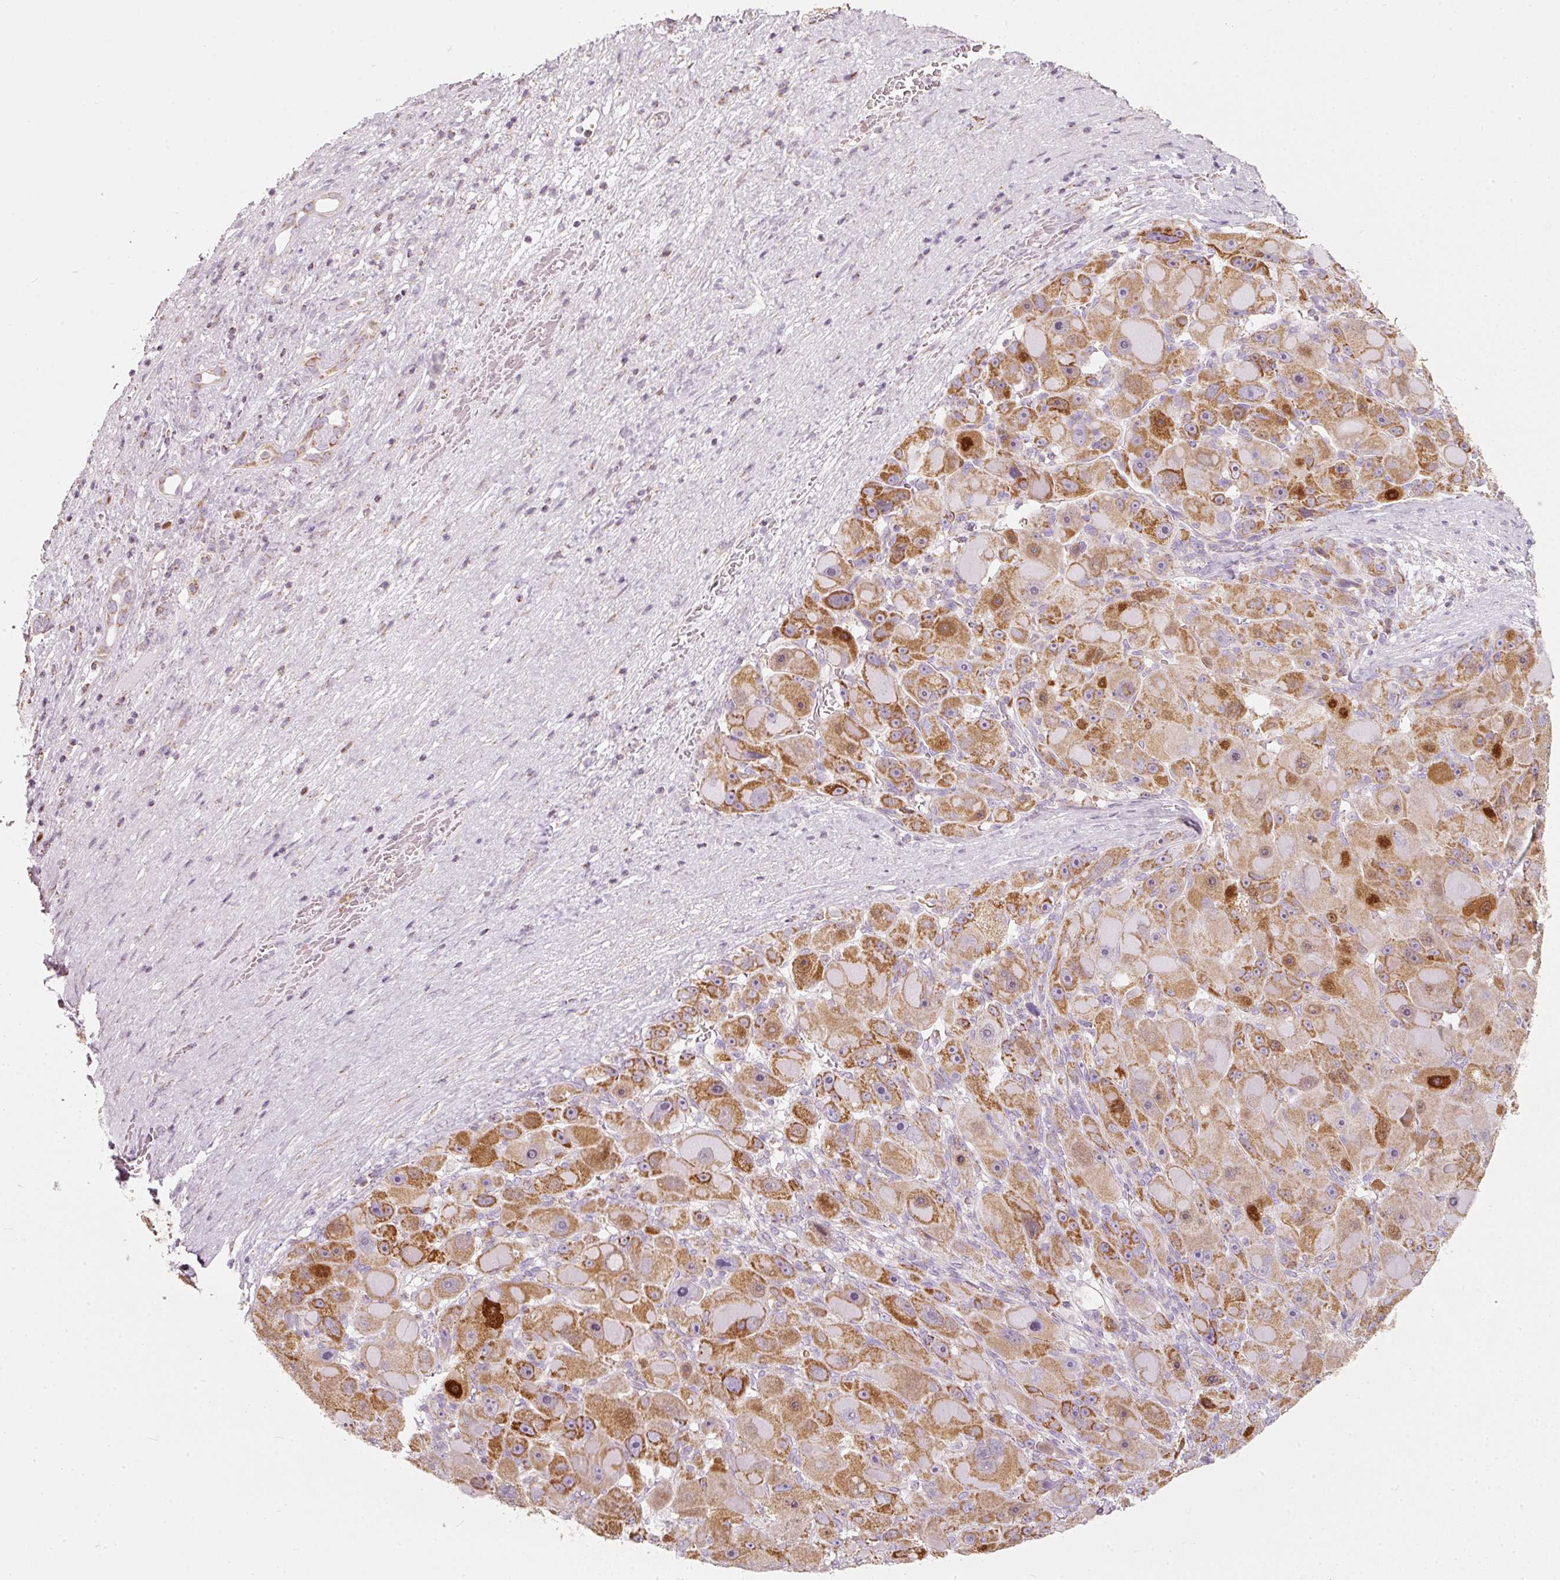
{"staining": {"intensity": "strong", "quantity": "25%-75%", "location": "cytoplasmic/membranous,nuclear"}, "tissue": "liver cancer", "cell_type": "Tumor cells", "image_type": "cancer", "snomed": [{"axis": "morphology", "description": "Carcinoma, Hepatocellular, NOS"}, {"axis": "topography", "description": "Liver"}], "caption": "Hepatocellular carcinoma (liver) was stained to show a protein in brown. There is high levels of strong cytoplasmic/membranous and nuclear positivity in approximately 25%-75% of tumor cells. (DAB (3,3'-diaminobenzidine) IHC, brown staining for protein, blue staining for nuclei).", "gene": "DUT", "patient": {"sex": "male", "age": 76}}